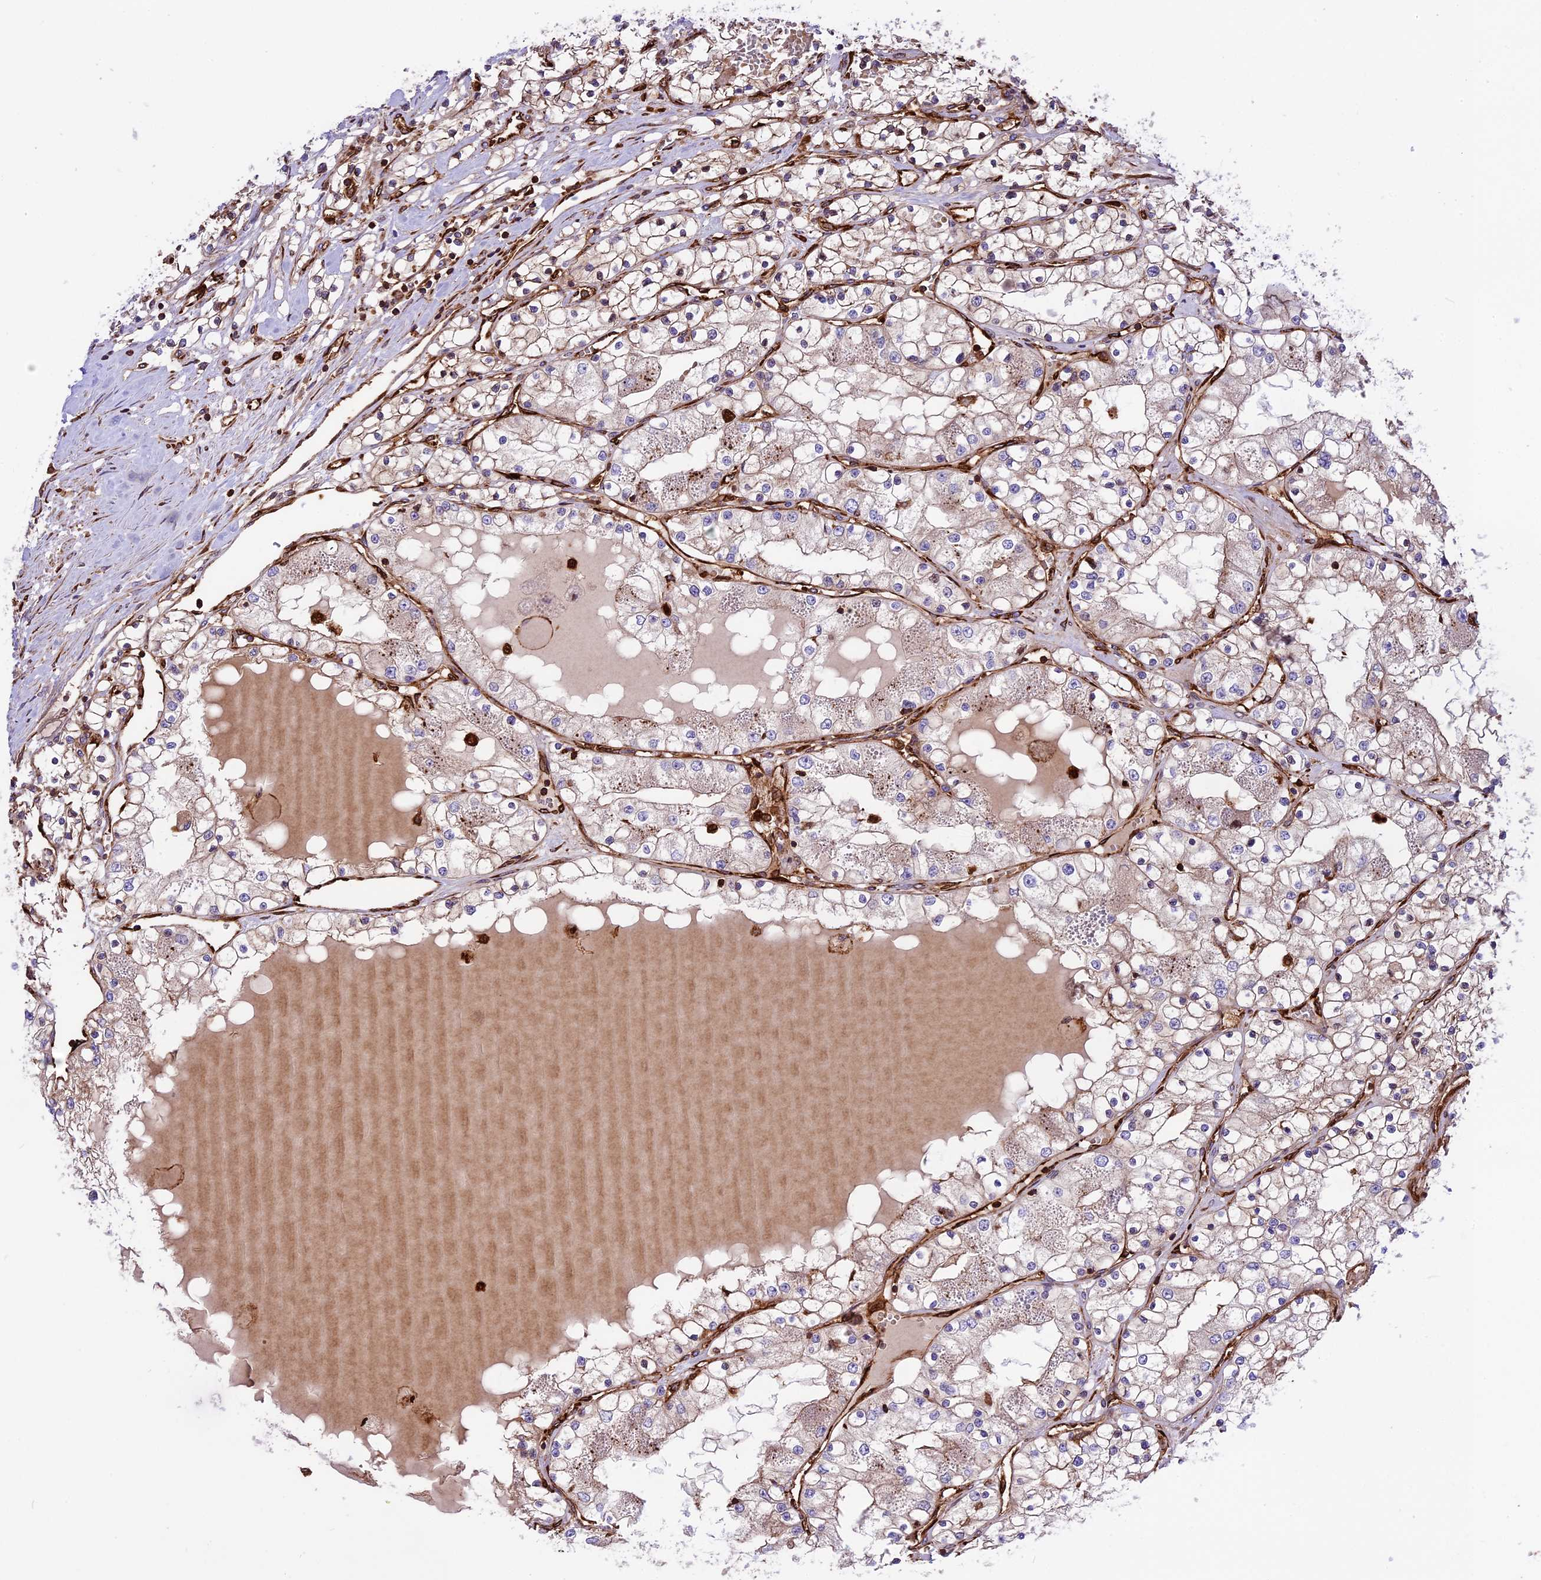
{"staining": {"intensity": "negative", "quantity": "none", "location": "none"}, "tissue": "renal cancer", "cell_type": "Tumor cells", "image_type": "cancer", "snomed": [{"axis": "morphology", "description": "Normal tissue, NOS"}, {"axis": "morphology", "description": "Adenocarcinoma, NOS"}, {"axis": "topography", "description": "Kidney"}], "caption": "Renal cancer was stained to show a protein in brown. There is no significant positivity in tumor cells. (Brightfield microscopy of DAB (3,3'-diaminobenzidine) immunohistochemistry (IHC) at high magnification).", "gene": "CD99L2", "patient": {"sex": "male", "age": 68}}